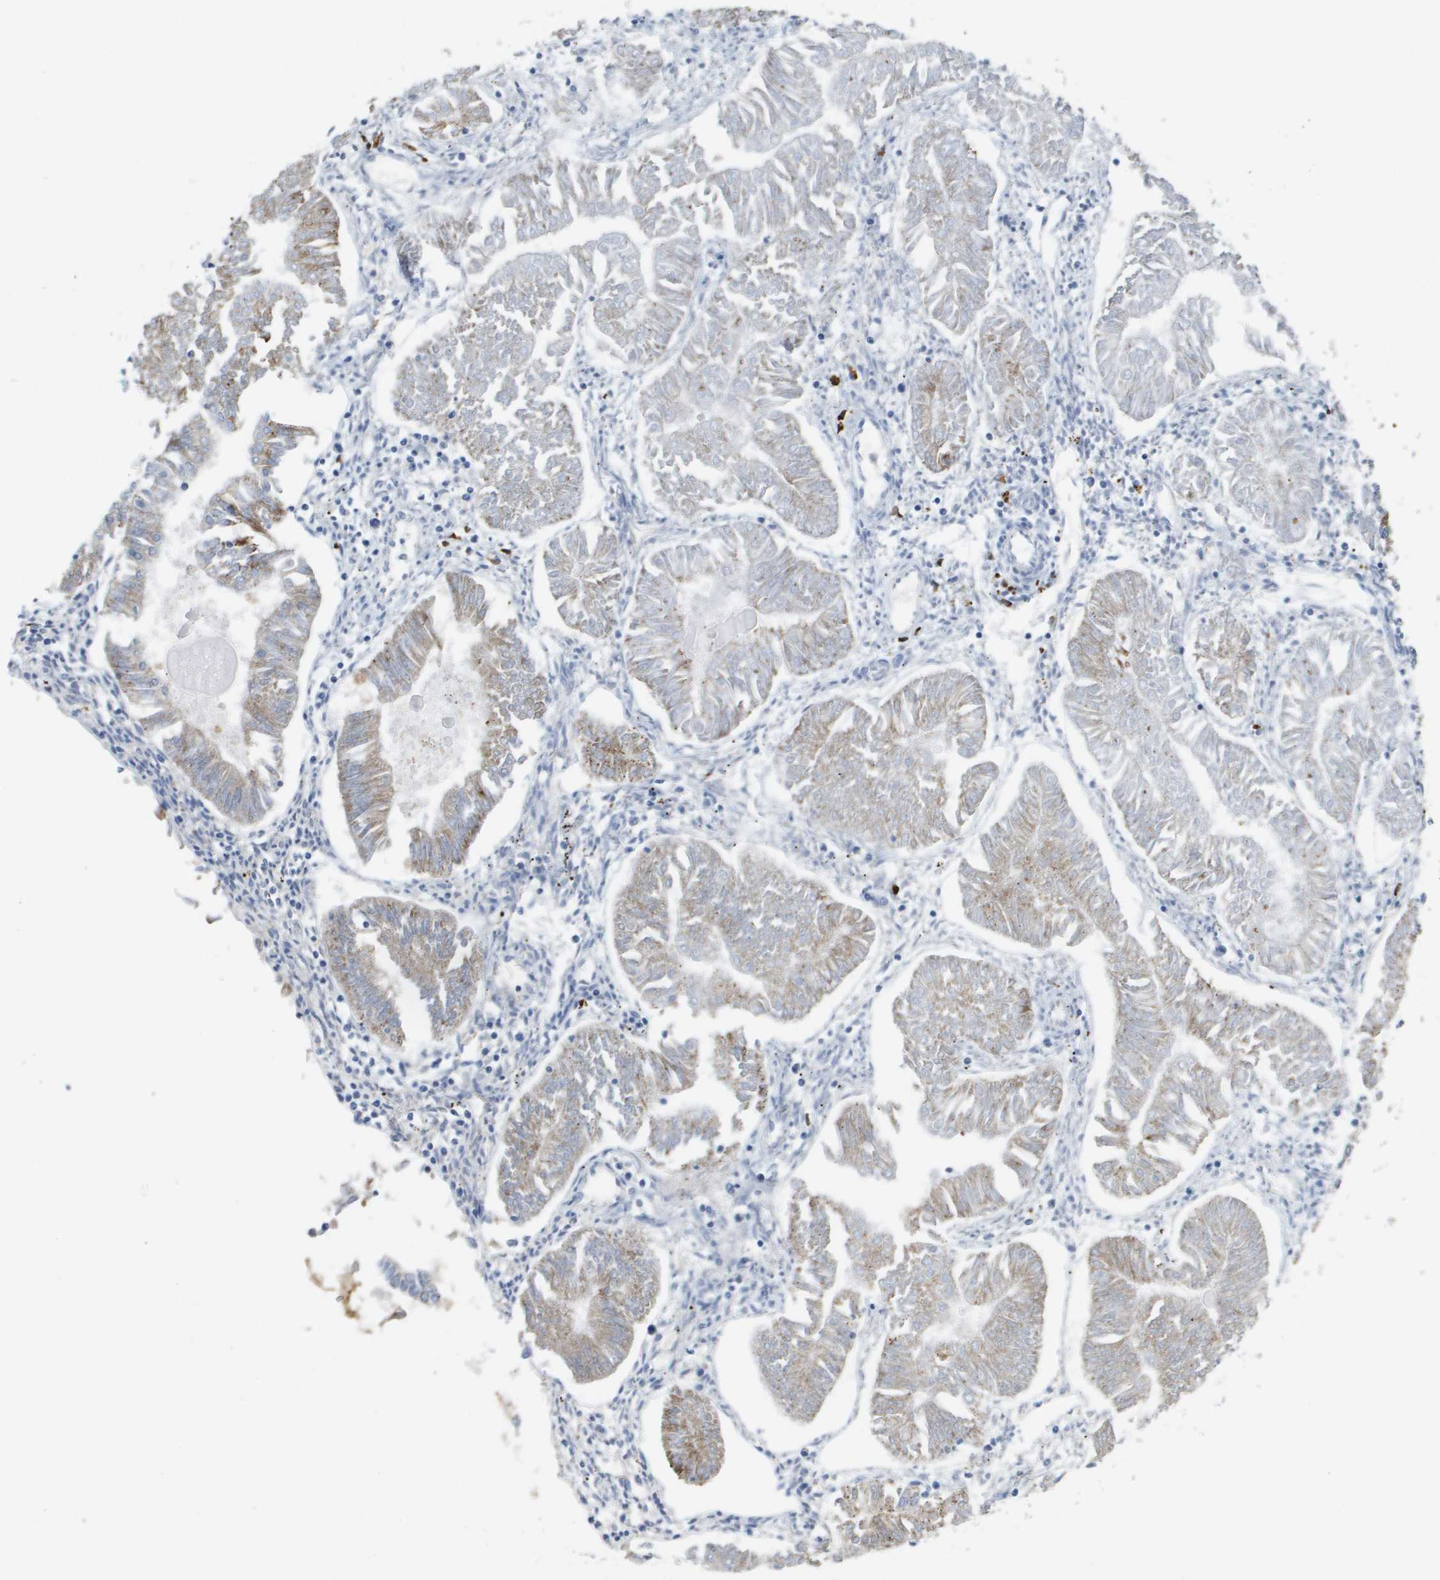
{"staining": {"intensity": "weak", "quantity": "25%-75%", "location": "cytoplasmic/membranous"}, "tissue": "endometrial cancer", "cell_type": "Tumor cells", "image_type": "cancer", "snomed": [{"axis": "morphology", "description": "Adenocarcinoma, NOS"}, {"axis": "topography", "description": "Endometrium"}], "caption": "Immunohistochemistry (DAB (3,3'-diaminobenzidine)) staining of endometrial cancer (adenocarcinoma) displays weak cytoplasmic/membranous protein positivity in about 25%-75% of tumor cells.", "gene": "CD3G", "patient": {"sex": "female", "age": 53}}